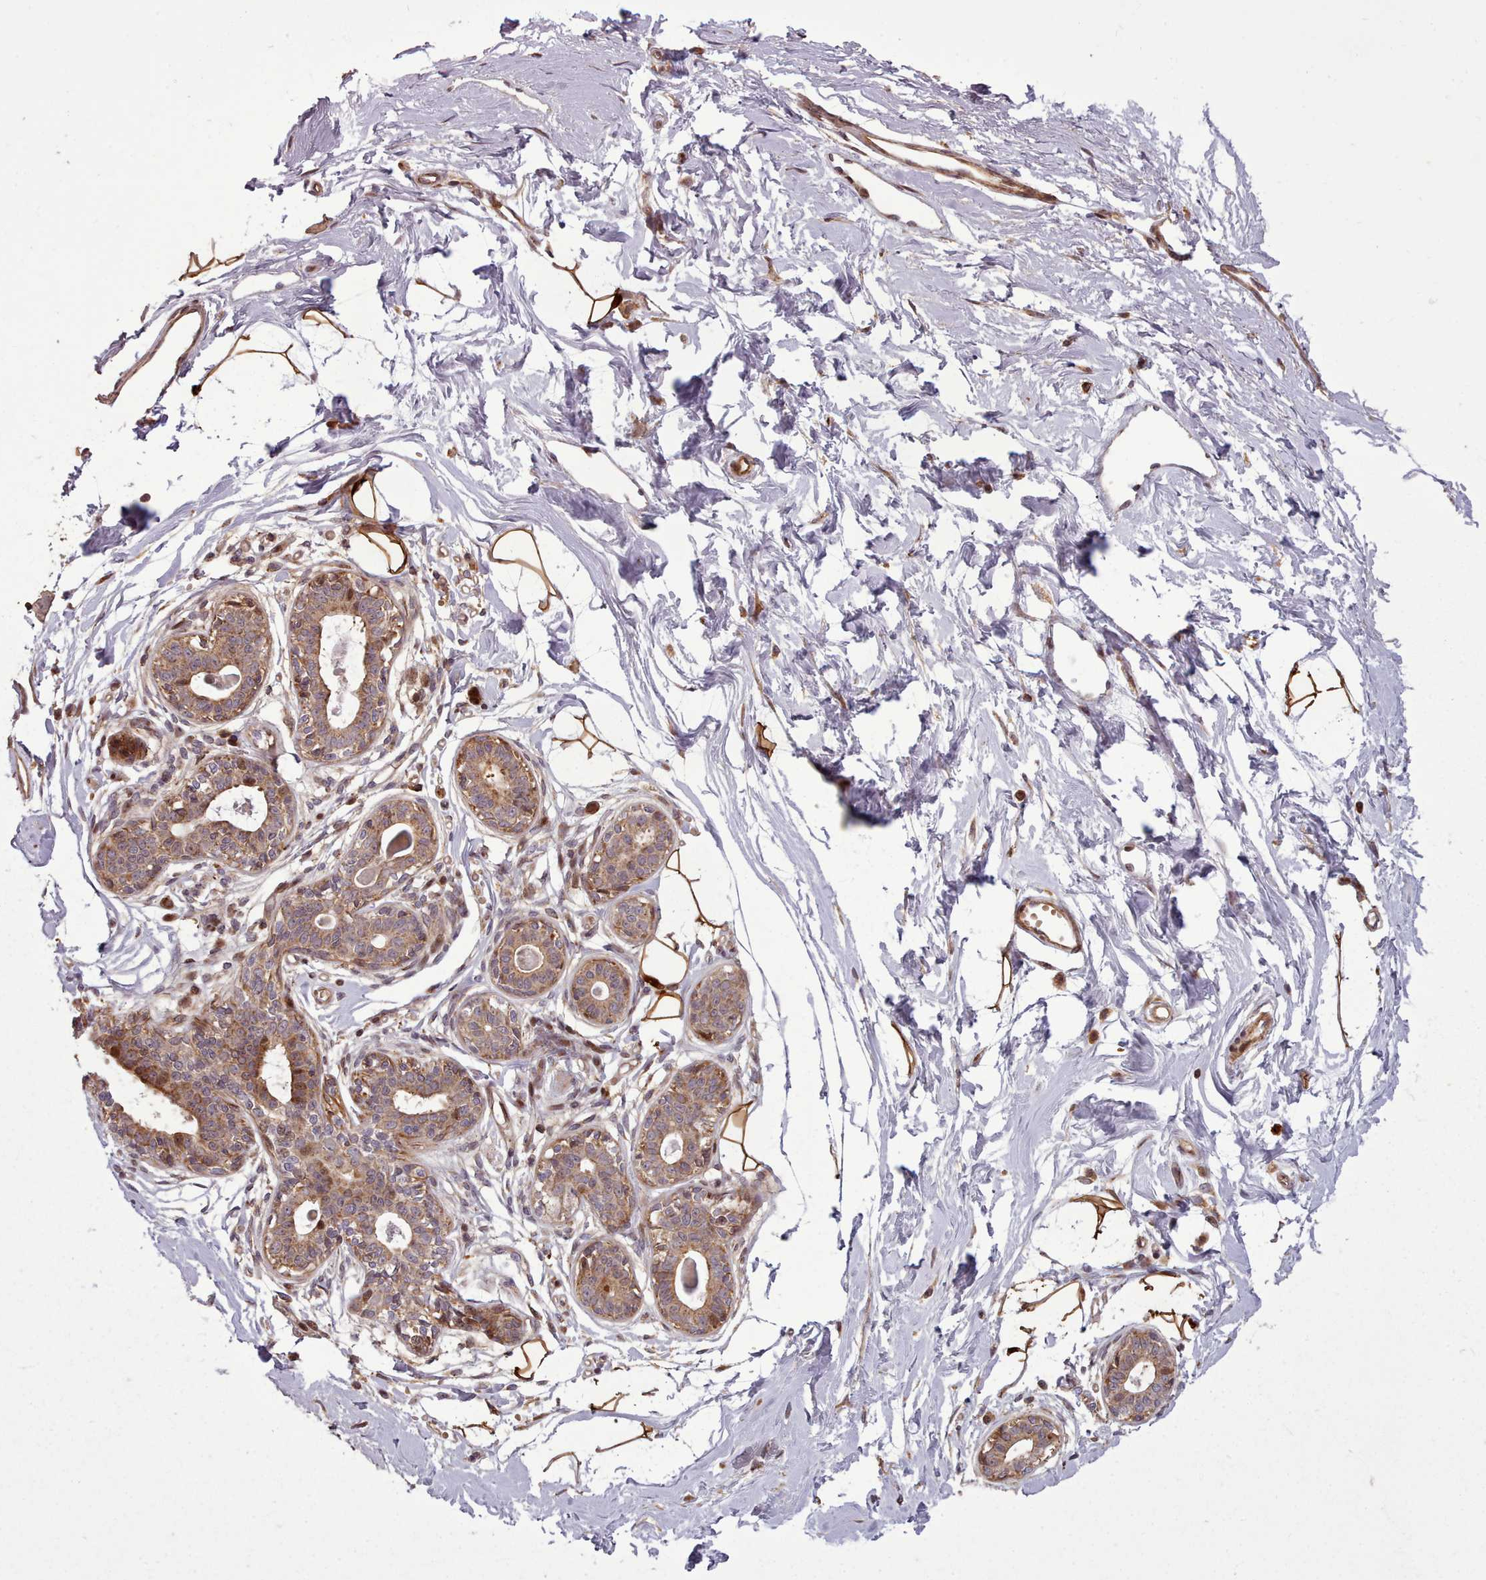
{"staining": {"intensity": "moderate", "quantity": ">75%", "location": "cytoplasmic/membranous,nuclear"}, "tissue": "breast", "cell_type": "Adipocytes", "image_type": "normal", "snomed": [{"axis": "morphology", "description": "Normal tissue, NOS"}, {"axis": "topography", "description": "Breast"}], "caption": "Brown immunohistochemical staining in benign human breast shows moderate cytoplasmic/membranous,nuclear expression in approximately >75% of adipocytes. (brown staining indicates protein expression, while blue staining denotes nuclei).", "gene": "NLRP7", "patient": {"sex": "female", "age": 45}}